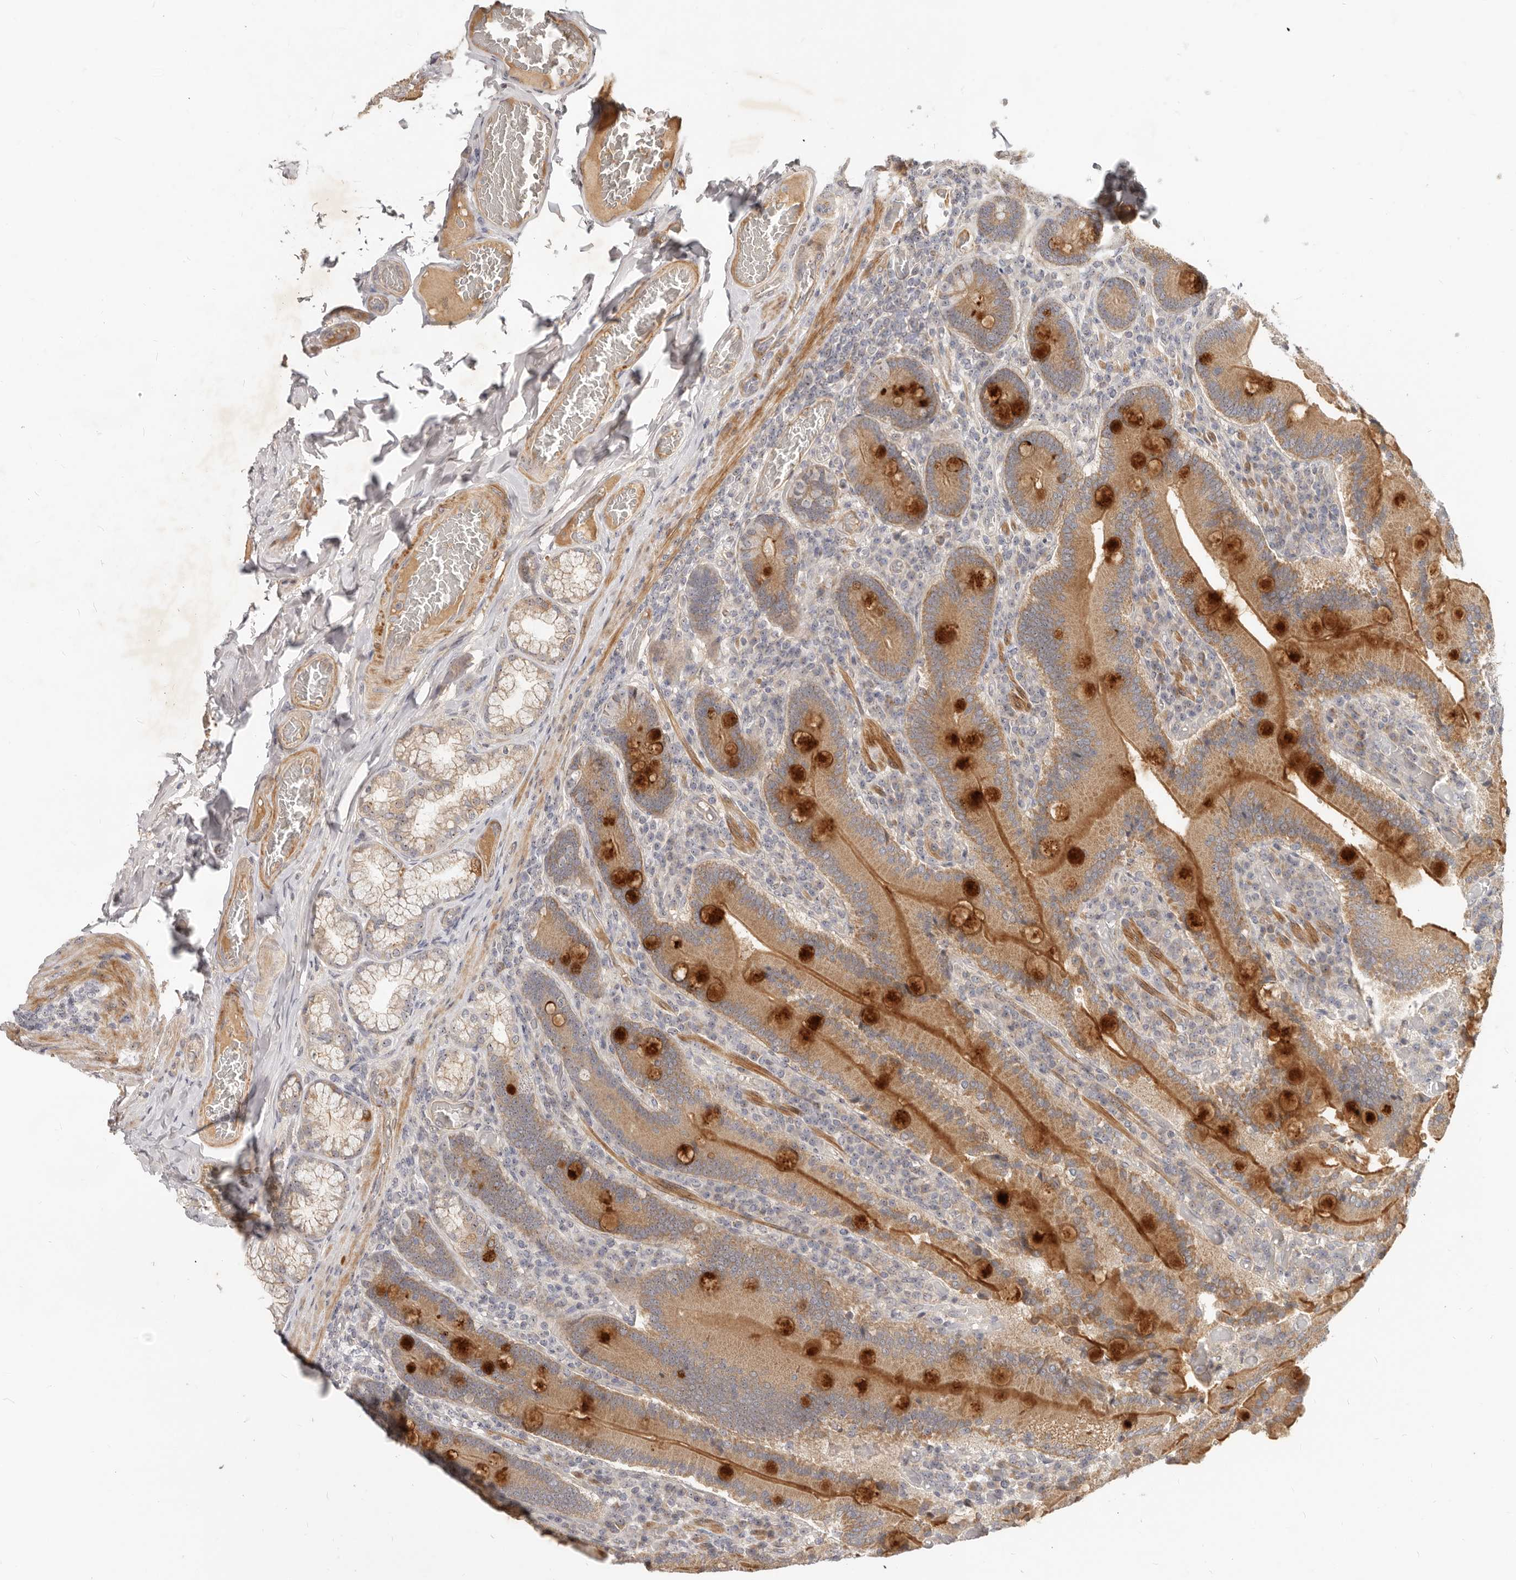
{"staining": {"intensity": "strong", "quantity": ">75%", "location": "cytoplasmic/membranous"}, "tissue": "duodenum", "cell_type": "Glandular cells", "image_type": "normal", "snomed": [{"axis": "morphology", "description": "Normal tissue, NOS"}, {"axis": "topography", "description": "Duodenum"}], "caption": "Immunohistochemistry staining of benign duodenum, which exhibits high levels of strong cytoplasmic/membranous expression in about >75% of glandular cells indicating strong cytoplasmic/membranous protein expression. The staining was performed using DAB (3,3'-diaminobenzidine) (brown) for protein detection and nuclei were counterstained in hematoxylin (blue).", "gene": "MICALL2", "patient": {"sex": "female", "age": 62}}